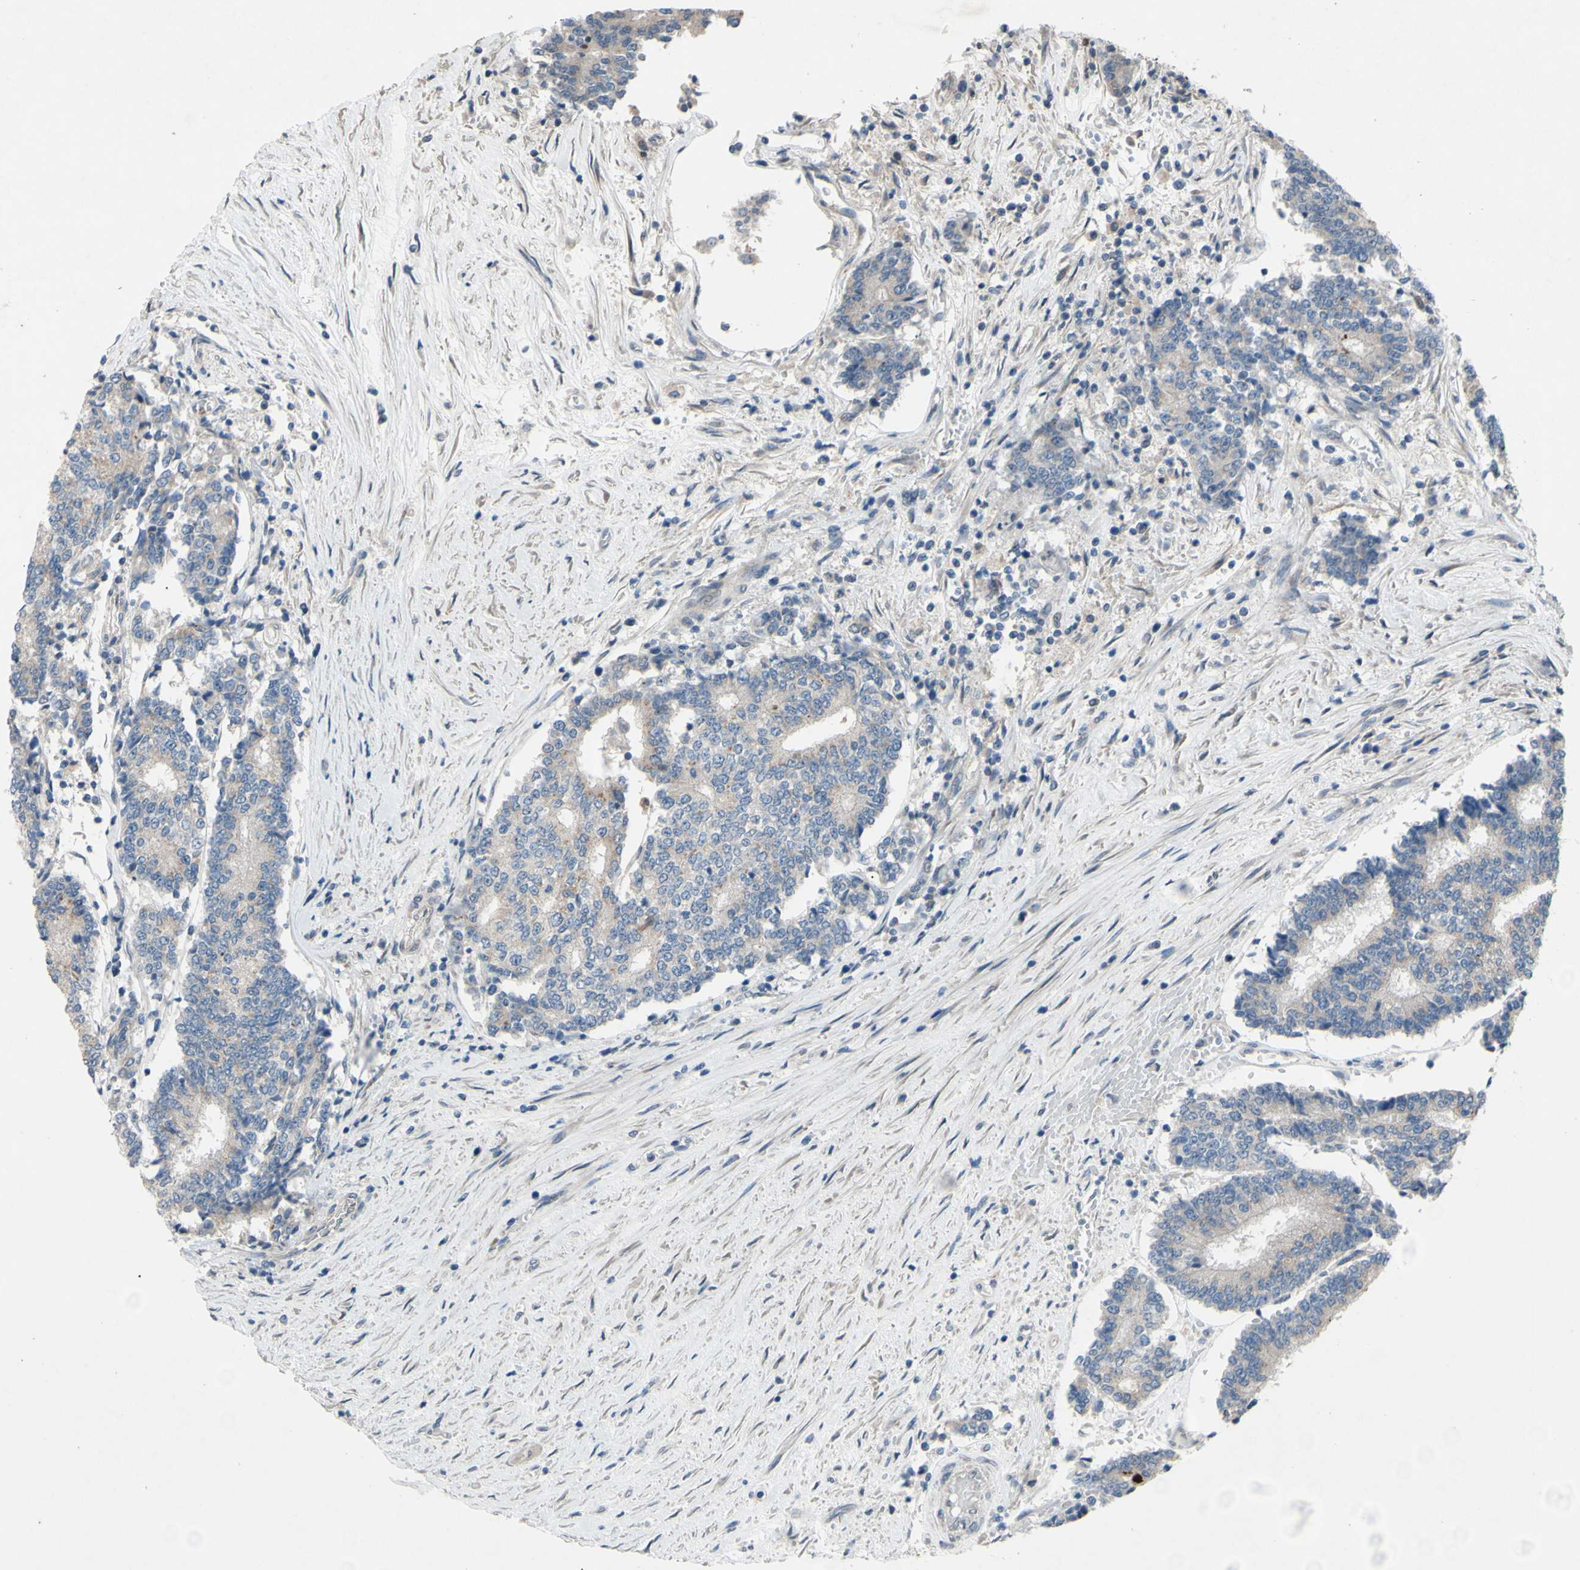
{"staining": {"intensity": "weak", "quantity": ">75%", "location": "cytoplasmic/membranous"}, "tissue": "prostate cancer", "cell_type": "Tumor cells", "image_type": "cancer", "snomed": [{"axis": "morphology", "description": "Normal tissue, NOS"}, {"axis": "morphology", "description": "Adenocarcinoma, High grade"}, {"axis": "topography", "description": "Prostate"}, {"axis": "topography", "description": "Seminal veicle"}], "caption": "Prostate cancer (high-grade adenocarcinoma) tissue reveals weak cytoplasmic/membranous positivity in about >75% of tumor cells, visualized by immunohistochemistry. The protein is stained brown, and the nuclei are stained in blue (DAB (3,3'-diaminobenzidine) IHC with brightfield microscopy, high magnification).", "gene": "GRAMD2B", "patient": {"sex": "male", "age": 55}}